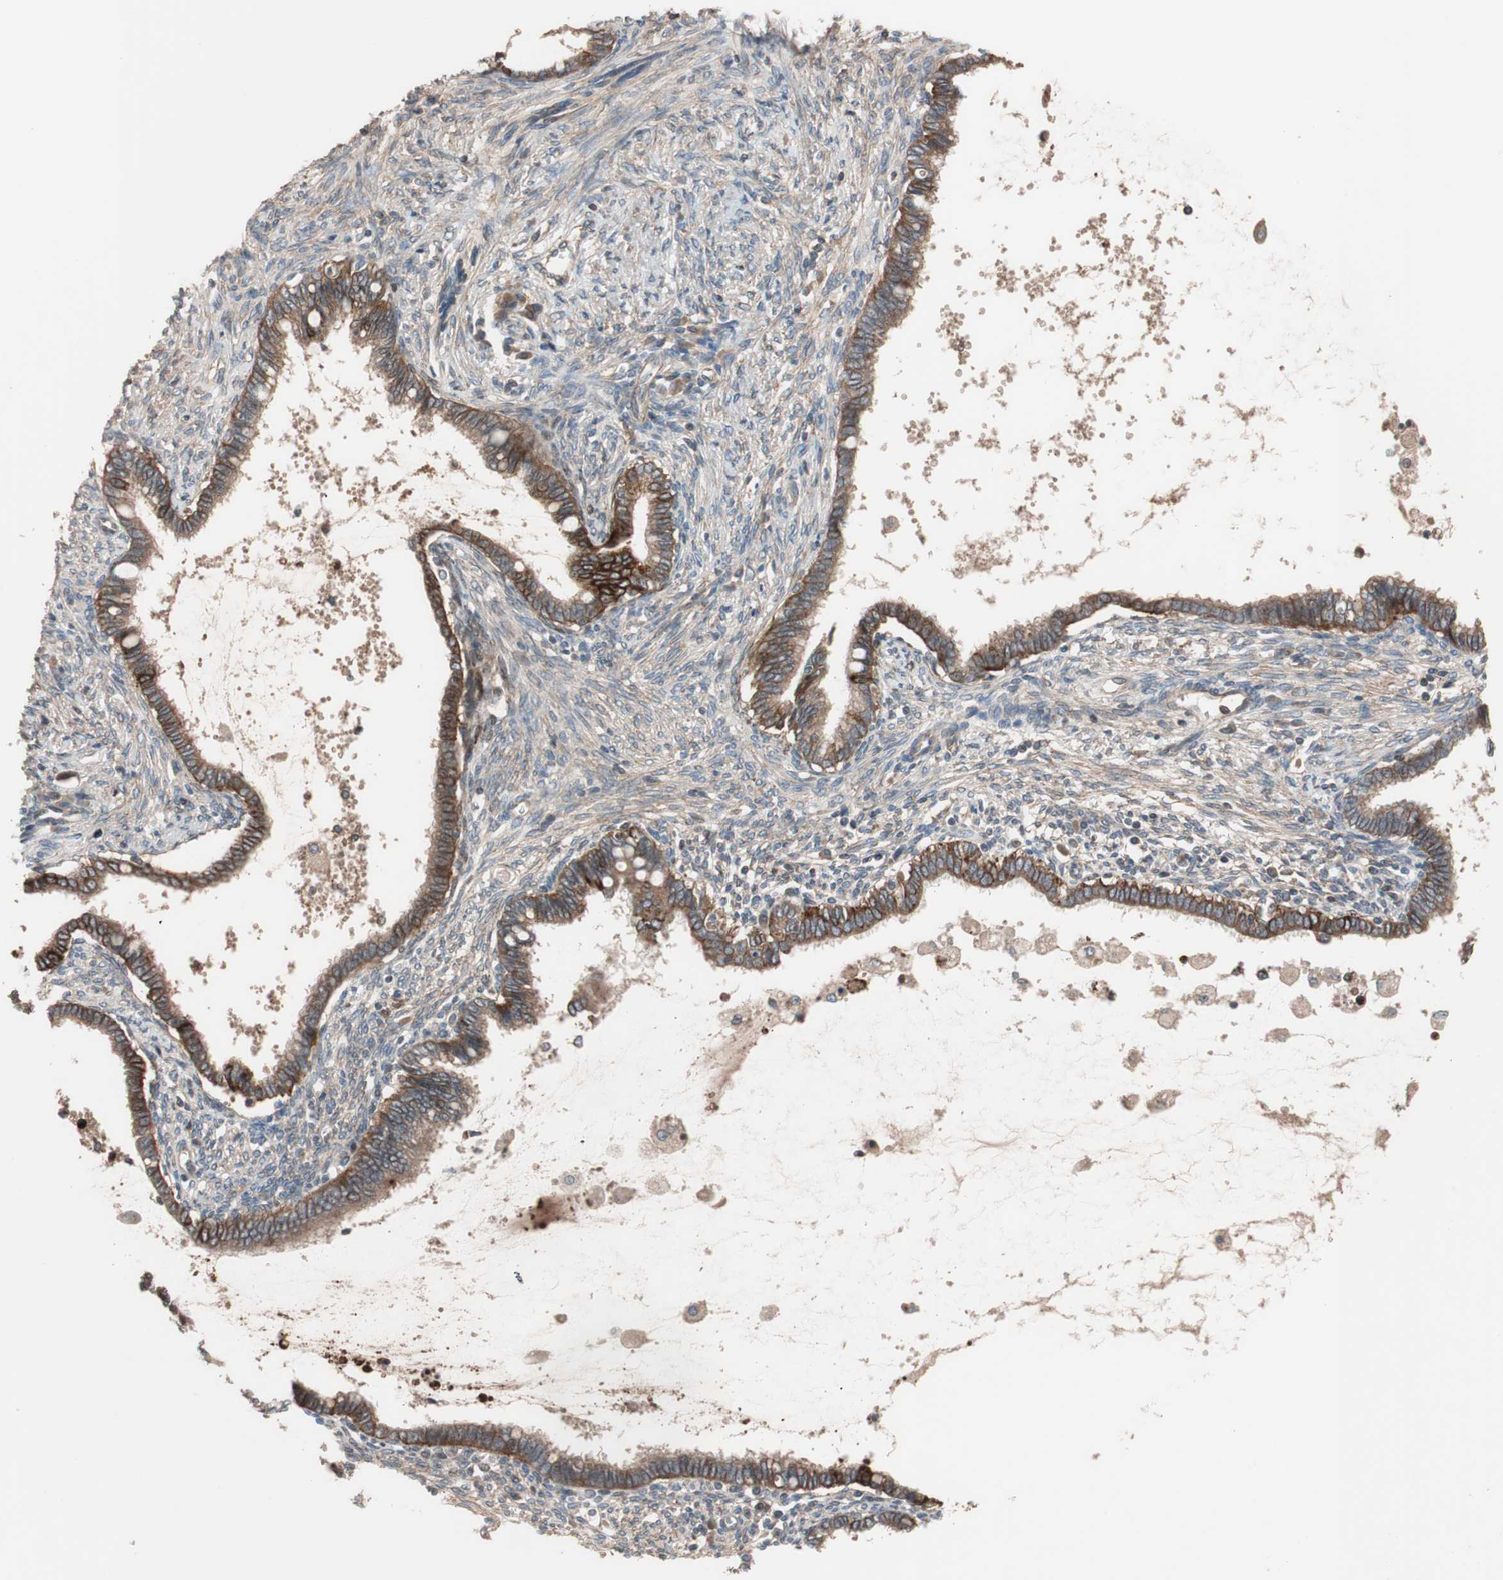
{"staining": {"intensity": "strong", "quantity": ">75%", "location": "cytoplasmic/membranous"}, "tissue": "cervical cancer", "cell_type": "Tumor cells", "image_type": "cancer", "snomed": [{"axis": "morphology", "description": "Adenocarcinoma, NOS"}, {"axis": "topography", "description": "Cervix"}], "caption": "A high-resolution photomicrograph shows IHC staining of cervical cancer (adenocarcinoma), which displays strong cytoplasmic/membranous positivity in approximately >75% of tumor cells. The staining was performed using DAB to visualize the protein expression in brown, while the nuclei were stained in blue with hematoxylin (Magnification: 20x).", "gene": "SDC4", "patient": {"sex": "female", "age": 44}}